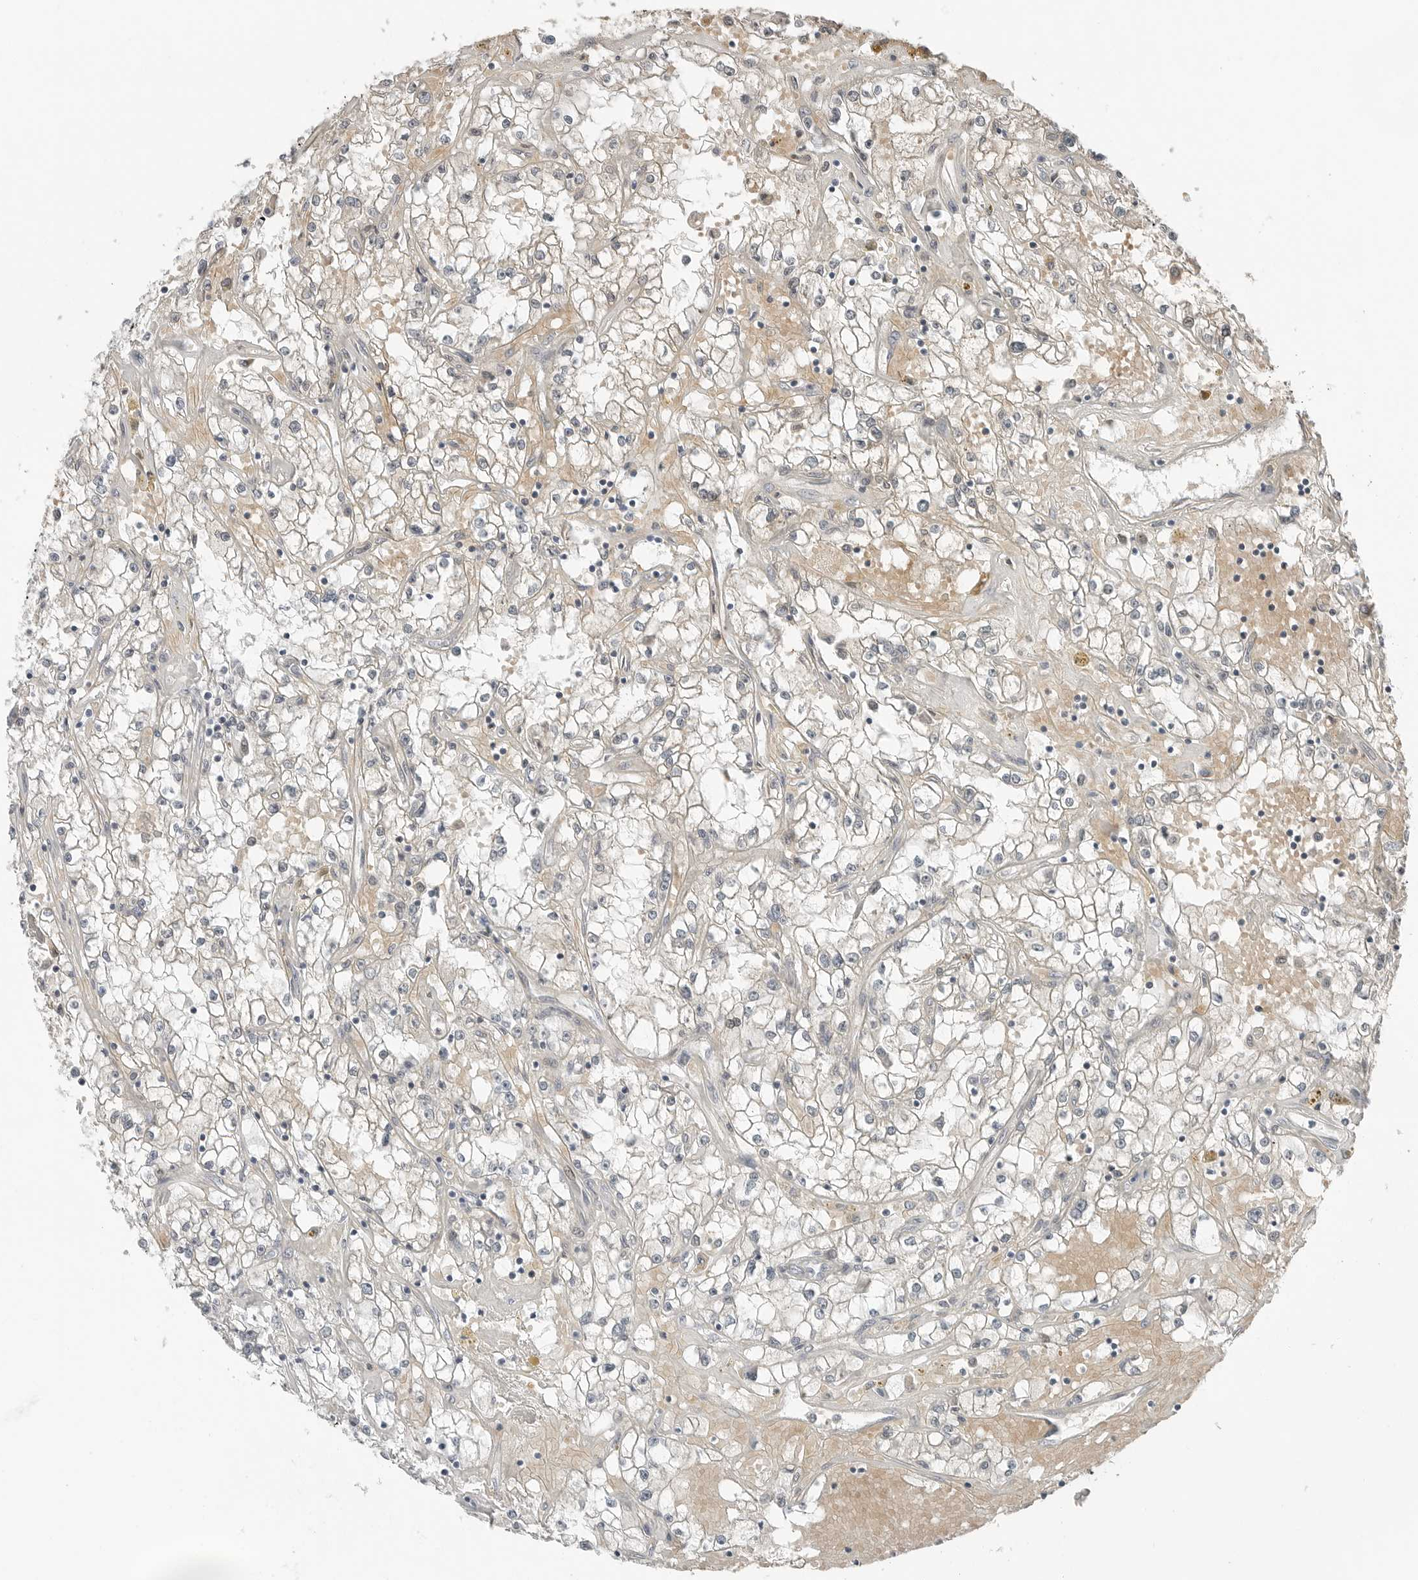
{"staining": {"intensity": "negative", "quantity": "none", "location": "none"}, "tissue": "renal cancer", "cell_type": "Tumor cells", "image_type": "cancer", "snomed": [{"axis": "morphology", "description": "Adenocarcinoma, NOS"}, {"axis": "topography", "description": "Kidney"}], "caption": "This is an immunohistochemistry (IHC) image of renal adenocarcinoma. There is no expression in tumor cells.", "gene": "FCRLB", "patient": {"sex": "male", "age": 56}}